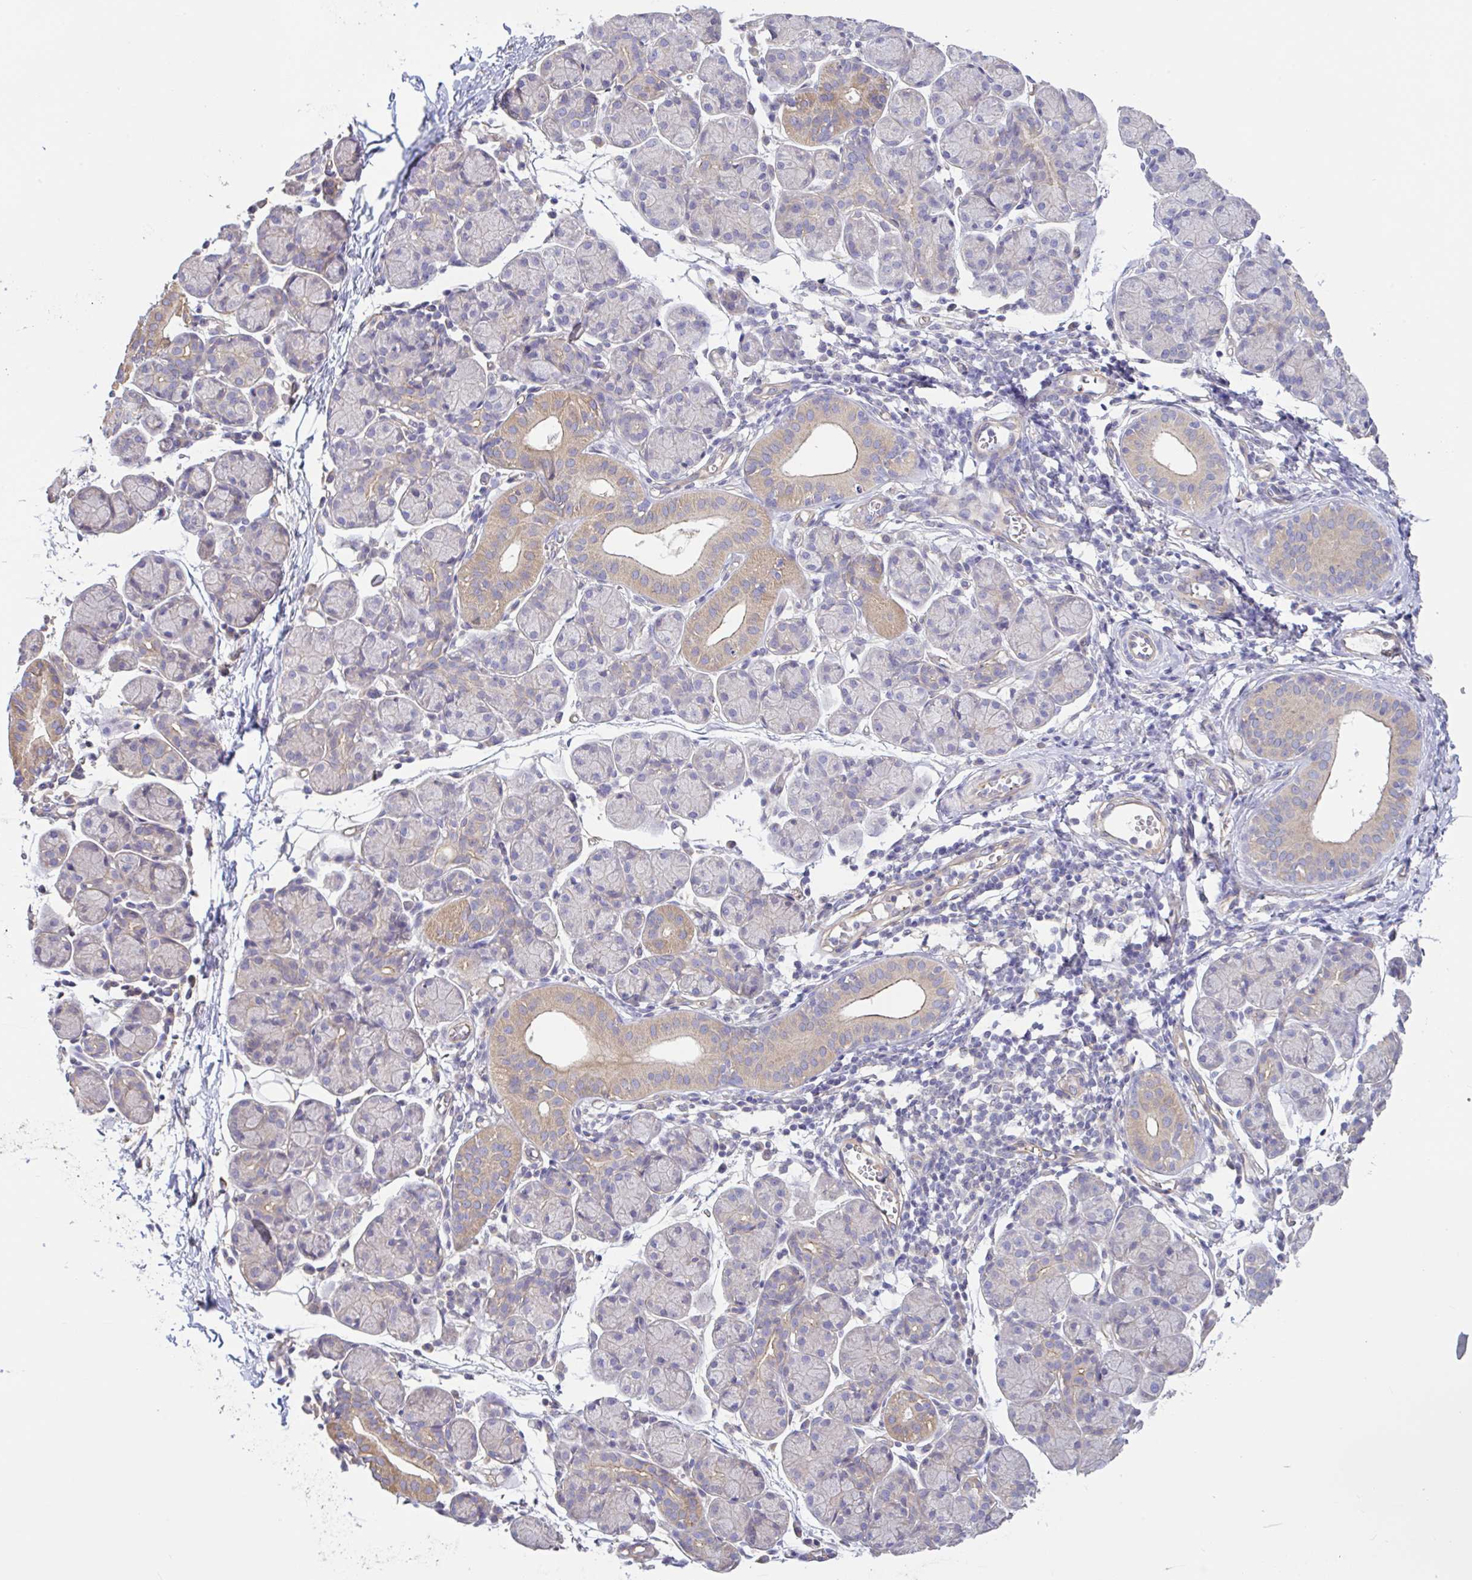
{"staining": {"intensity": "moderate", "quantity": "<25%", "location": "cytoplasmic/membranous"}, "tissue": "salivary gland", "cell_type": "Glandular cells", "image_type": "normal", "snomed": [{"axis": "morphology", "description": "Normal tissue, NOS"}, {"axis": "morphology", "description": "Inflammation, NOS"}, {"axis": "topography", "description": "Lymph node"}, {"axis": "topography", "description": "Salivary gland"}], "caption": "Immunohistochemistry (IHC) image of normal salivary gland: human salivary gland stained using immunohistochemistry (IHC) reveals low levels of moderate protein expression localized specifically in the cytoplasmic/membranous of glandular cells, appearing as a cytoplasmic/membranous brown color.", "gene": "PLCD4", "patient": {"sex": "male", "age": 3}}